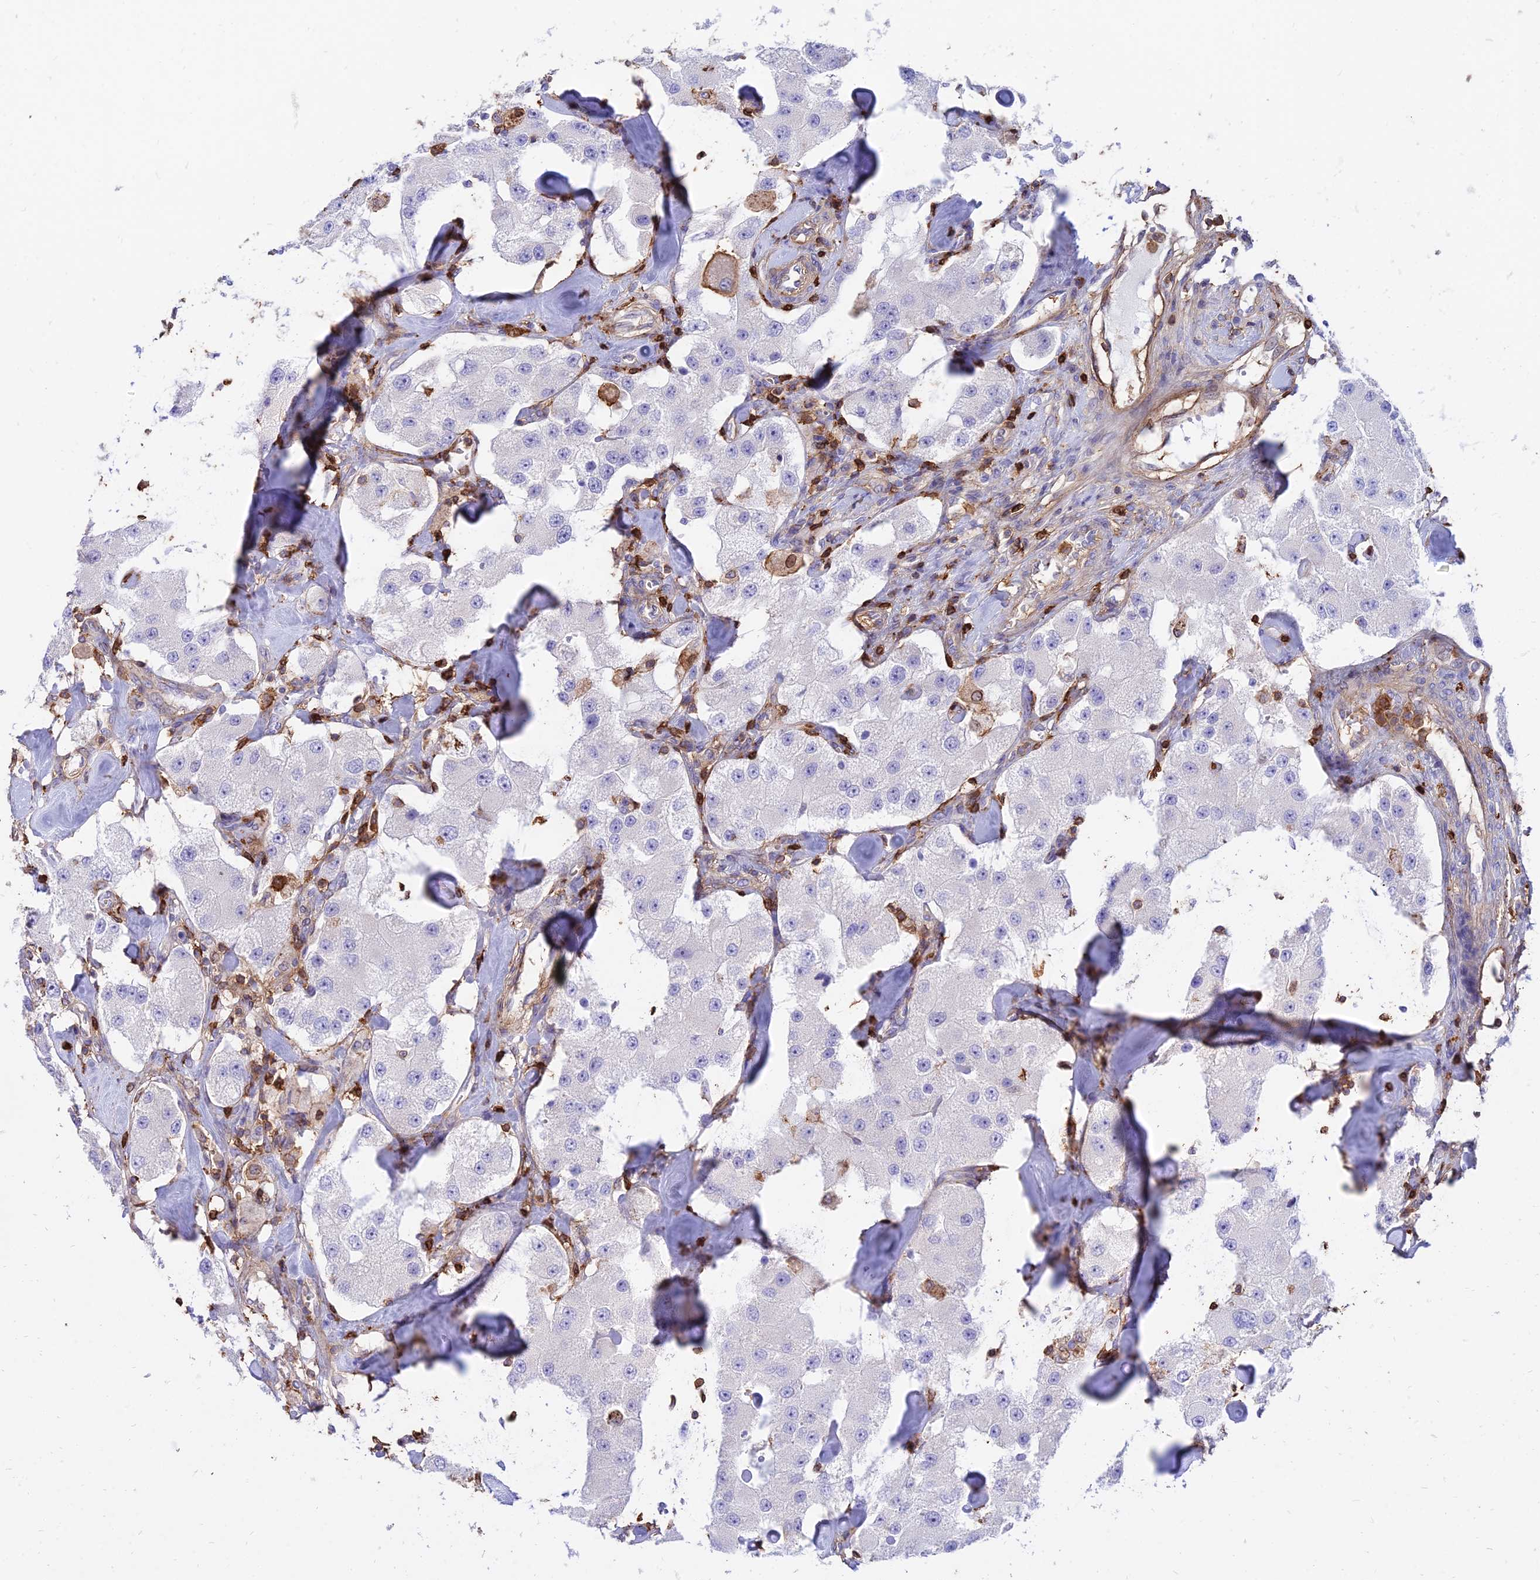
{"staining": {"intensity": "moderate", "quantity": "<25%", "location": "cytoplasmic/membranous"}, "tissue": "carcinoid", "cell_type": "Tumor cells", "image_type": "cancer", "snomed": [{"axis": "morphology", "description": "Carcinoid, malignant, NOS"}, {"axis": "topography", "description": "Pancreas"}], "caption": "Immunohistochemistry (IHC) micrograph of neoplastic tissue: human malignant carcinoid stained using IHC demonstrates low levels of moderate protein expression localized specifically in the cytoplasmic/membranous of tumor cells, appearing as a cytoplasmic/membranous brown color.", "gene": "SREK1IP1", "patient": {"sex": "male", "age": 41}}